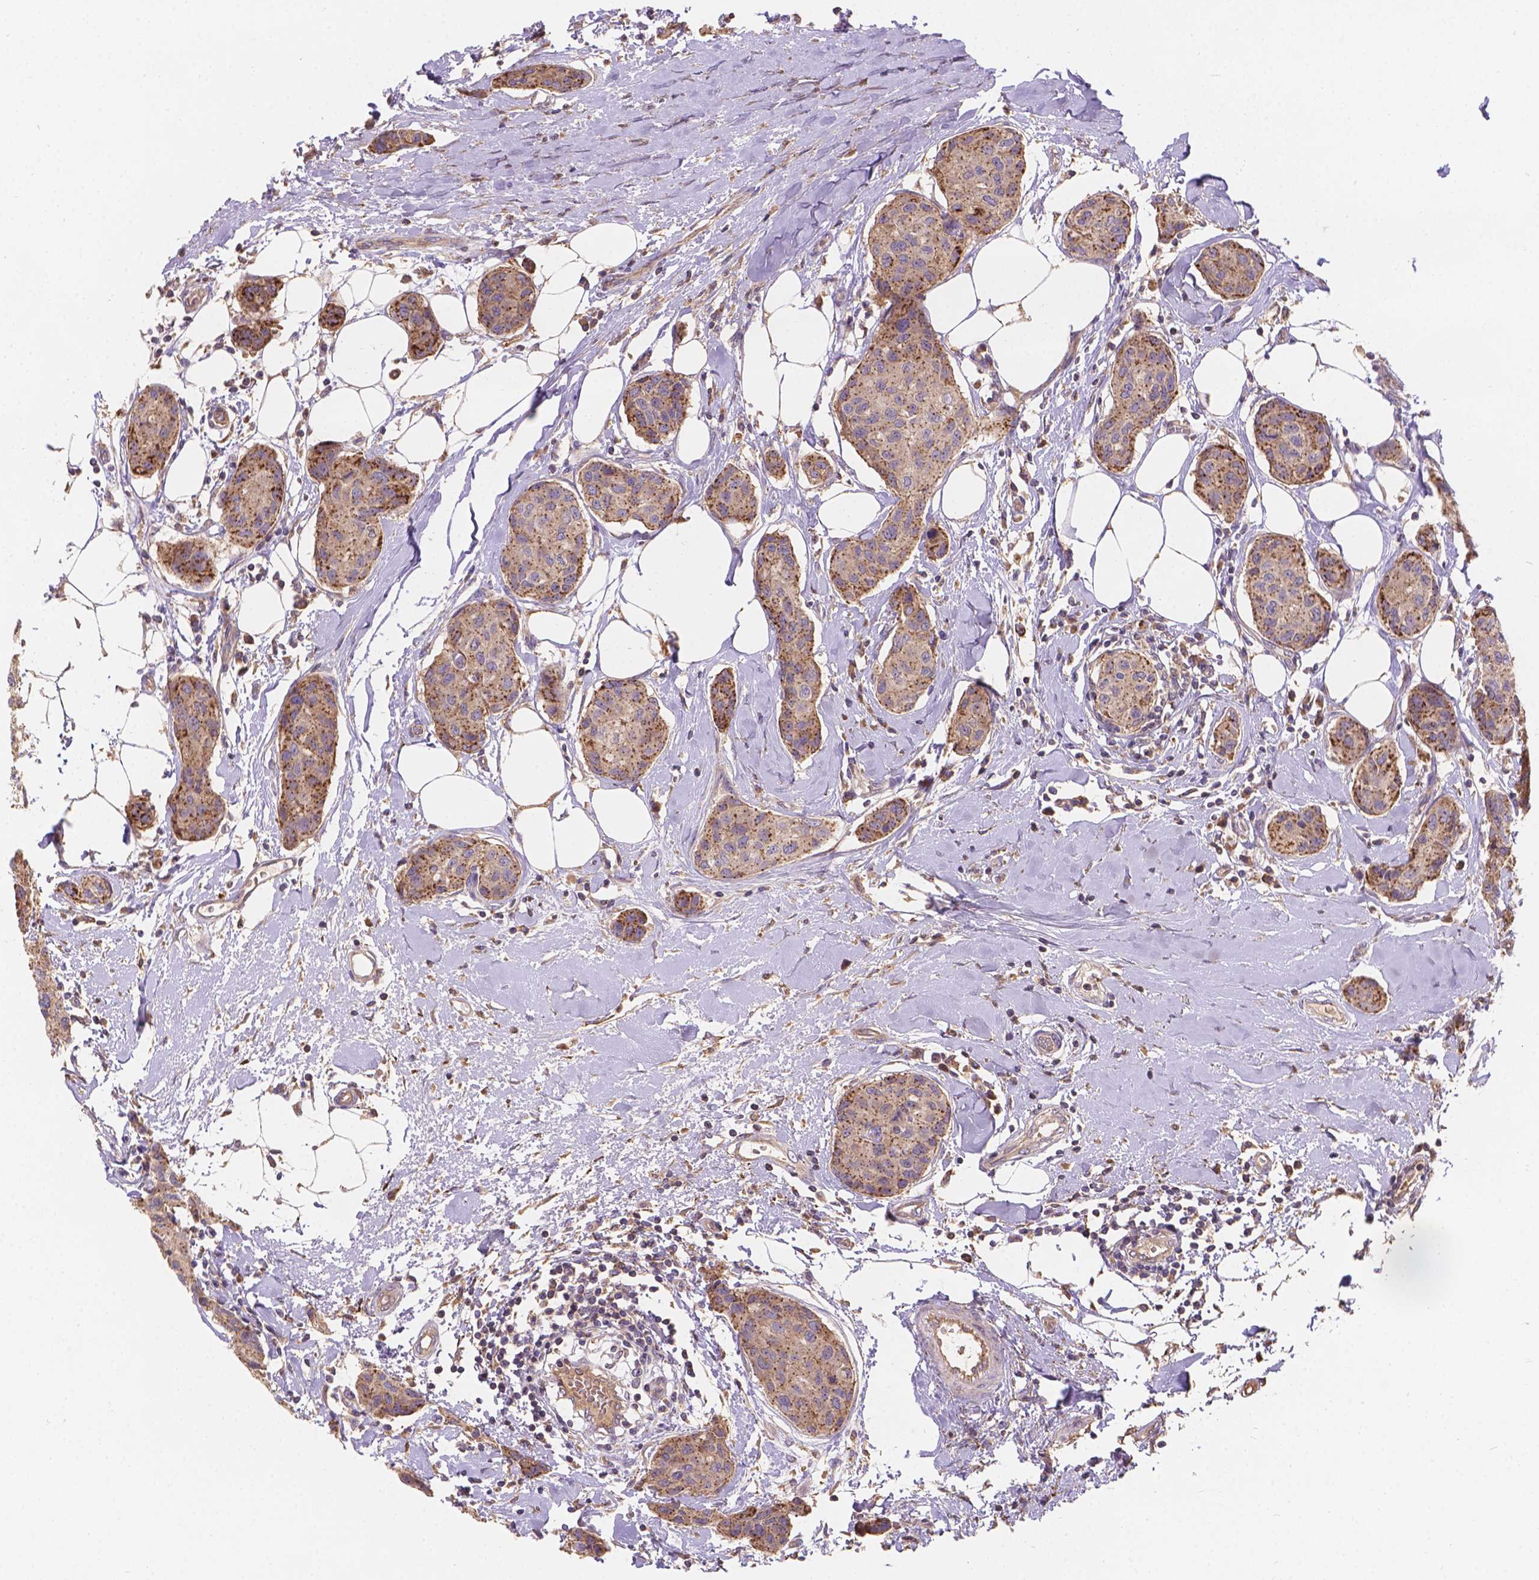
{"staining": {"intensity": "strong", "quantity": ">75%", "location": "cytoplasmic/membranous"}, "tissue": "breast cancer", "cell_type": "Tumor cells", "image_type": "cancer", "snomed": [{"axis": "morphology", "description": "Duct carcinoma"}, {"axis": "topography", "description": "Breast"}], "caption": "The image shows immunohistochemical staining of breast infiltrating ductal carcinoma. There is strong cytoplasmic/membranous staining is identified in approximately >75% of tumor cells.", "gene": "CDK10", "patient": {"sex": "female", "age": 80}}